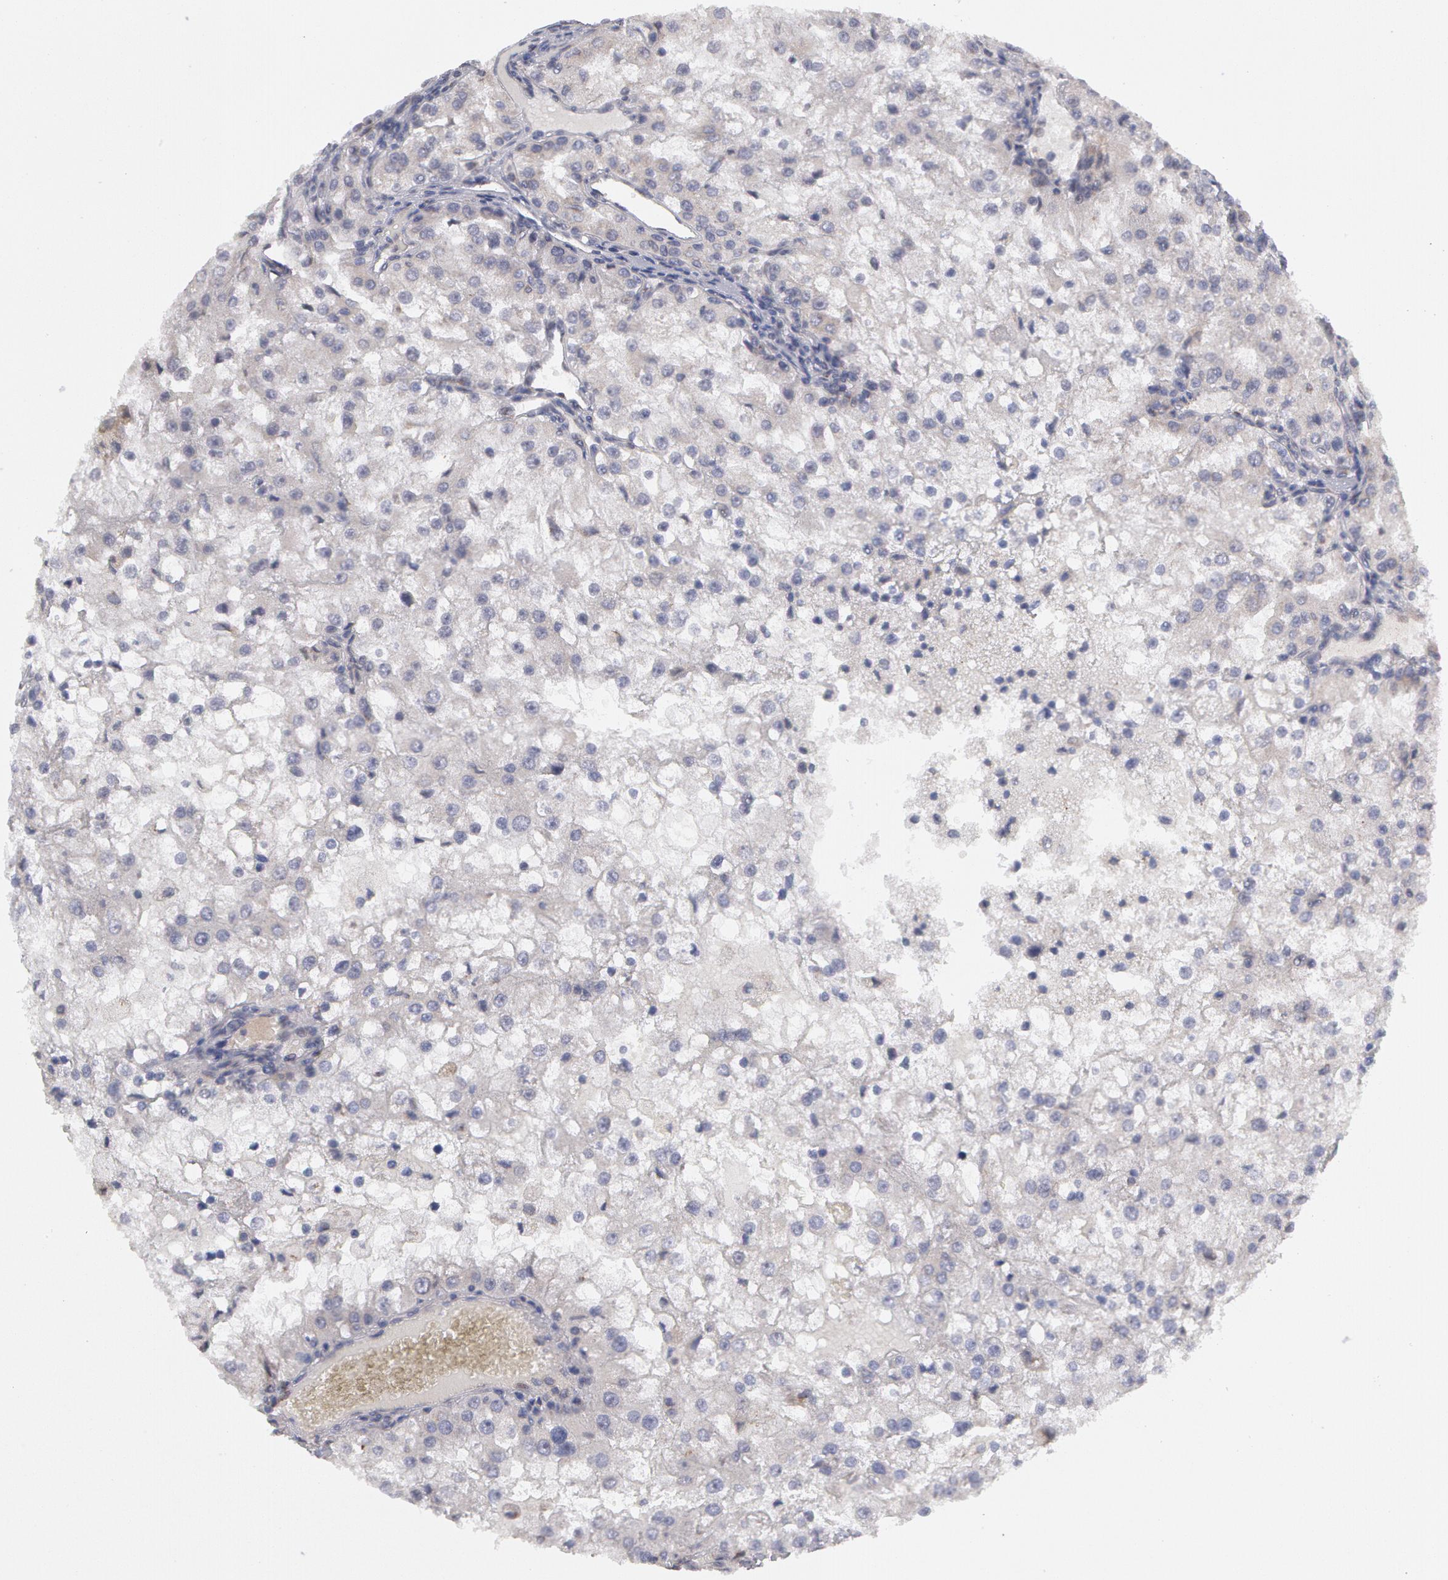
{"staining": {"intensity": "negative", "quantity": "none", "location": "none"}, "tissue": "renal cancer", "cell_type": "Tumor cells", "image_type": "cancer", "snomed": [{"axis": "morphology", "description": "Adenocarcinoma, NOS"}, {"axis": "topography", "description": "Kidney"}], "caption": "Immunohistochemical staining of human renal adenocarcinoma shows no significant positivity in tumor cells.", "gene": "STX5", "patient": {"sex": "female", "age": 74}}